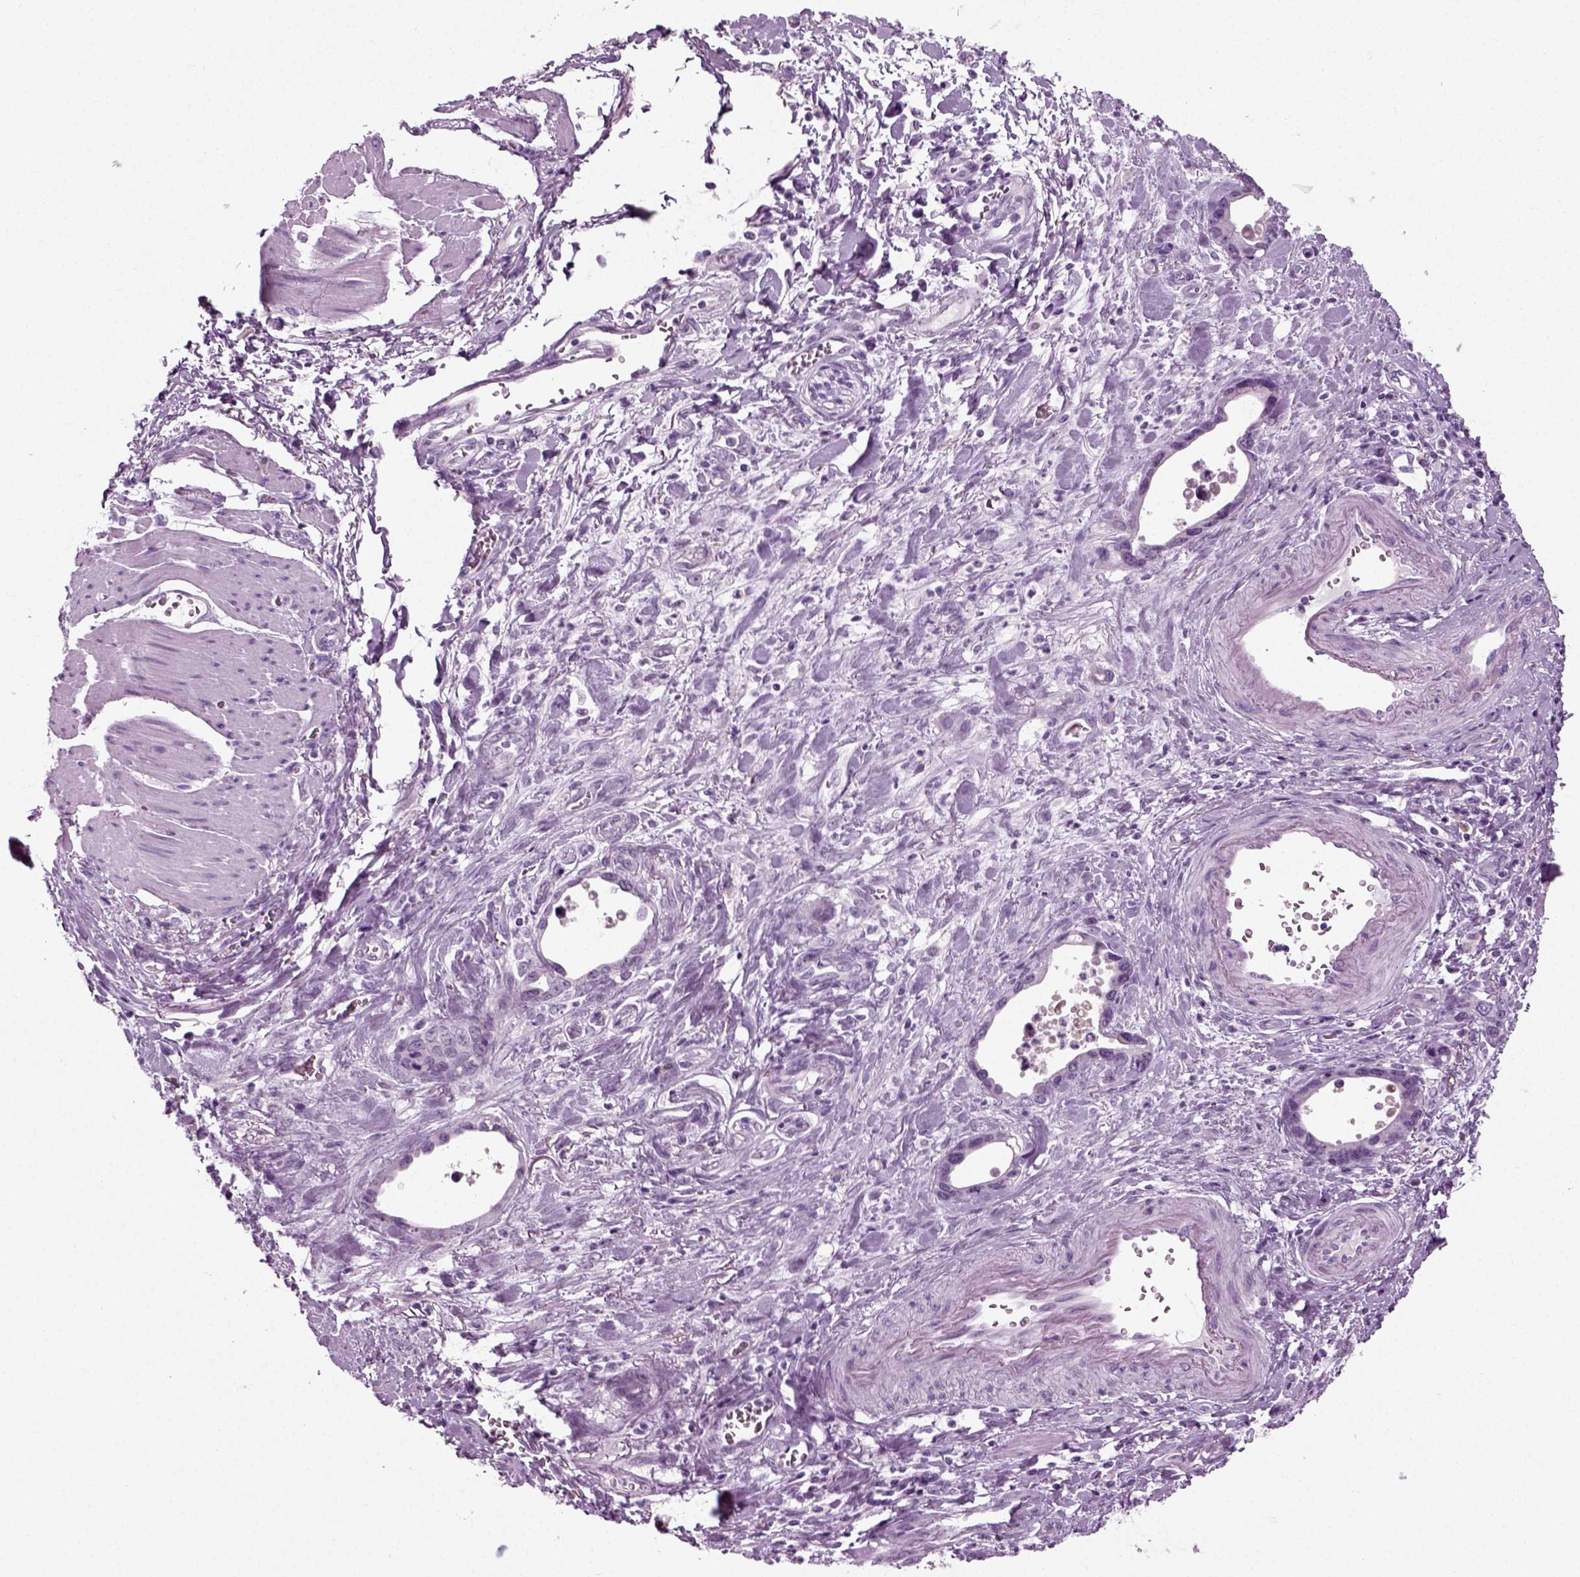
{"staining": {"intensity": "negative", "quantity": "none", "location": "none"}, "tissue": "stomach cancer", "cell_type": "Tumor cells", "image_type": "cancer", "snomed": [{"axis": "morphology", "description": "Normal tissue, NOS"}, {"axis": "morphology", "description": "Adenocarcinoma, NOS"}, {"axis": "topography", "description": "Esophagus"}, {"axis": "topography", "description": "Stomach, upper"}], "caption": "The IHC histopathology image has no significant staining in tumor cells of adenocarcinoma (stomach) tissue.", "gene": "PRLH", "patient": {"sex": "male", "age": 74}}